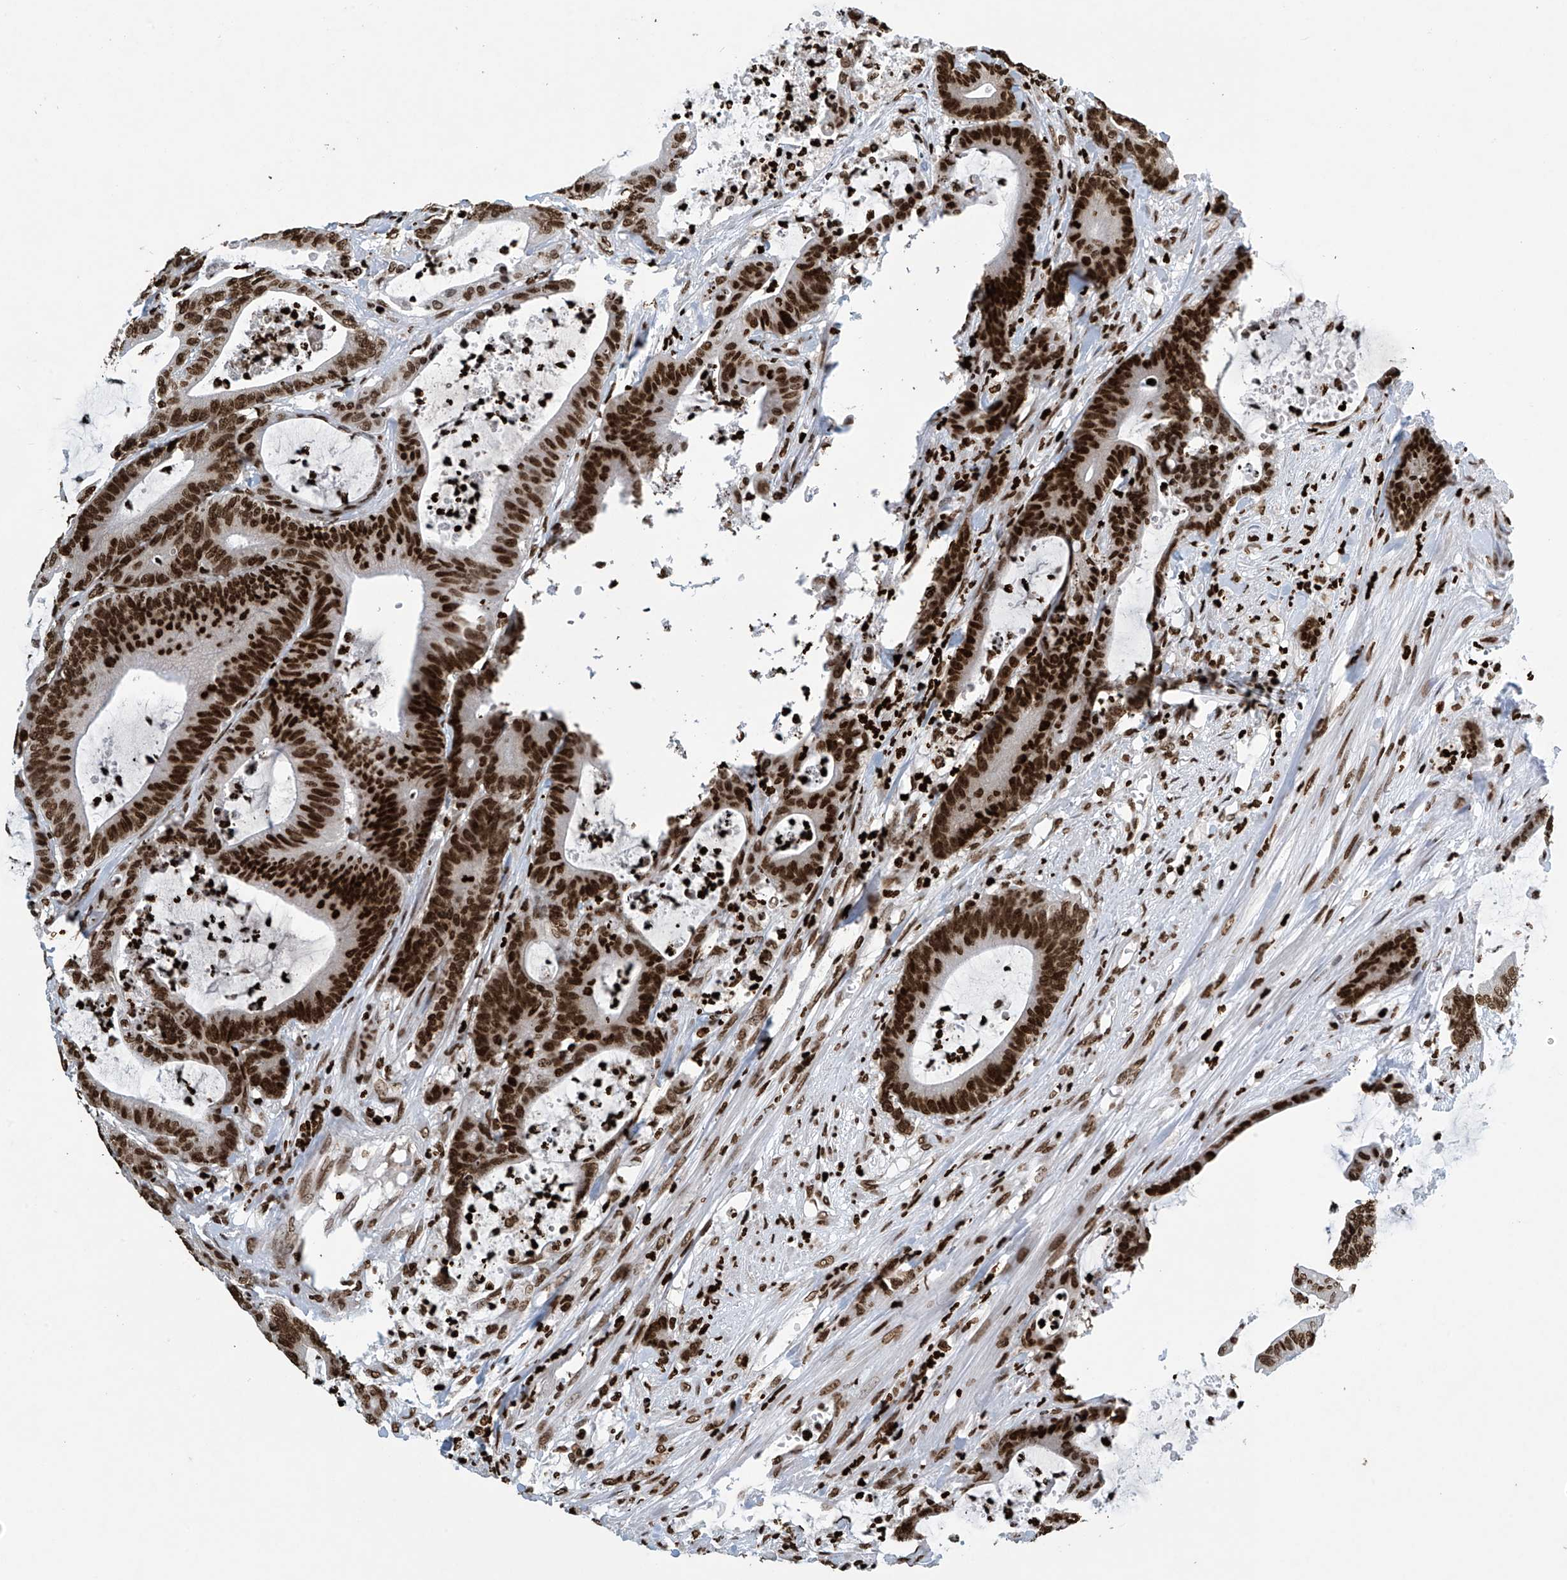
{"staining": {"intensity": "strong", "quantity": ">75%", "location": "nuclear"}, "tissue": "colorectal cancer", "cell_type": "Tumor cells", "image_type": "cancer", "snomed": [{"axis": "morphology", "description": "Adenocarcinoma, NOS"}, {"axis": "topography", "description": "Colon"}], "caption": "Strong nuclear expression is appreciated in about >75% of tumor cells in adenocarcinoma (colorectal).", "gene": "H4C16", "patient": {"sex": "female", "age": 84}}